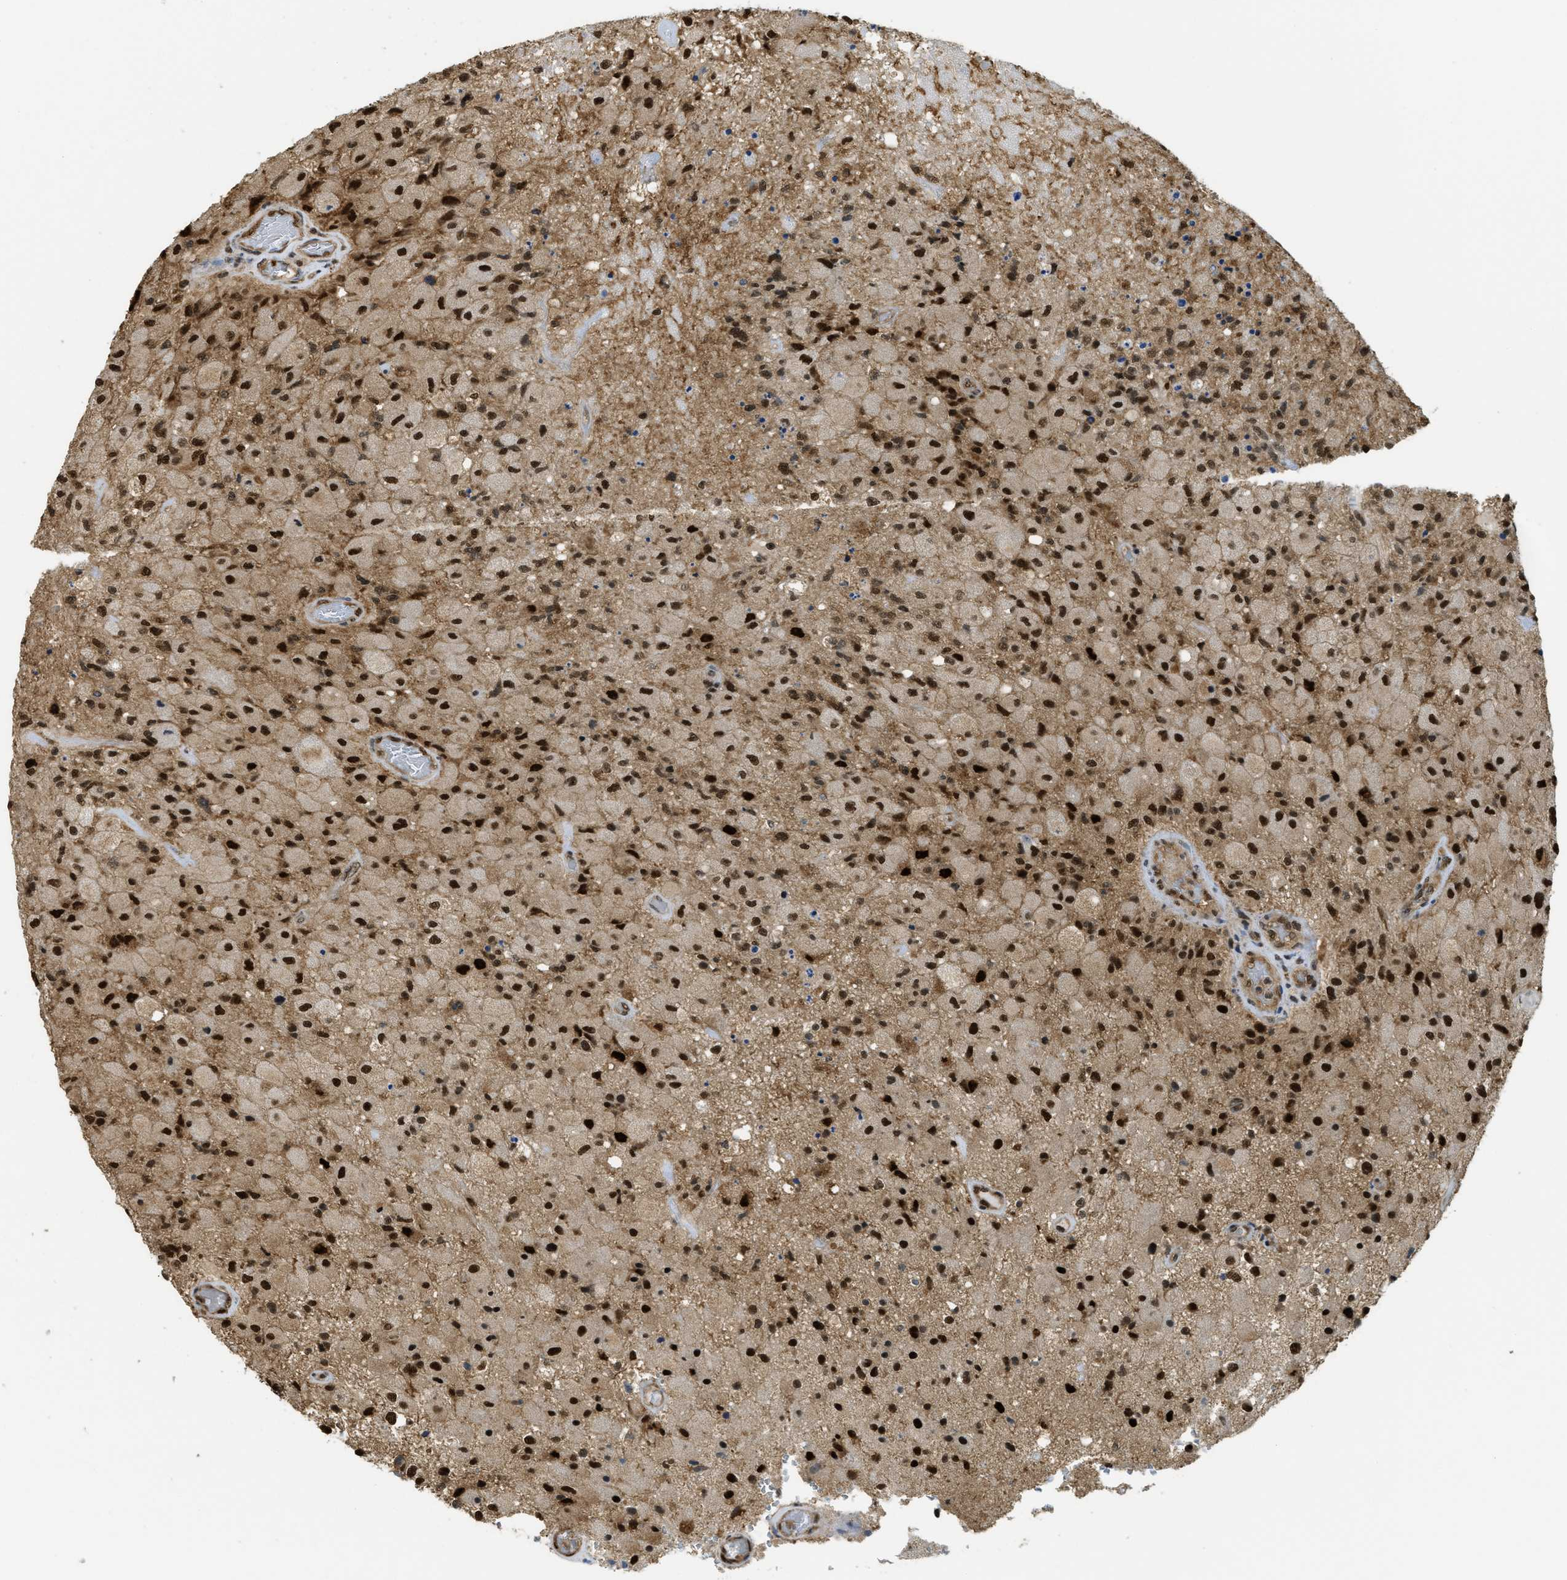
{"staining": {"intensity": "strong", "quantity": ">75%", "location": "nuclear"}, "tissue": "glioma", "cell_type": "Tumor cells", "image_type": "cancer", "snomed": [{"axis": "morphology", "description": "Normal tissue, NOS"}, {"axis": "morphology", "description": "Glioma, malignant, High grade"}, {"axis": "topography", "description": "Cerebral cortex"}], "caption": "This is a photomicrograph of immunohistochemistry staining of glioma, which shows strong expression in the nuclear of tumor cells.", "gene": "PSMC5", "patient": {"sex": "male", "age": 77}}